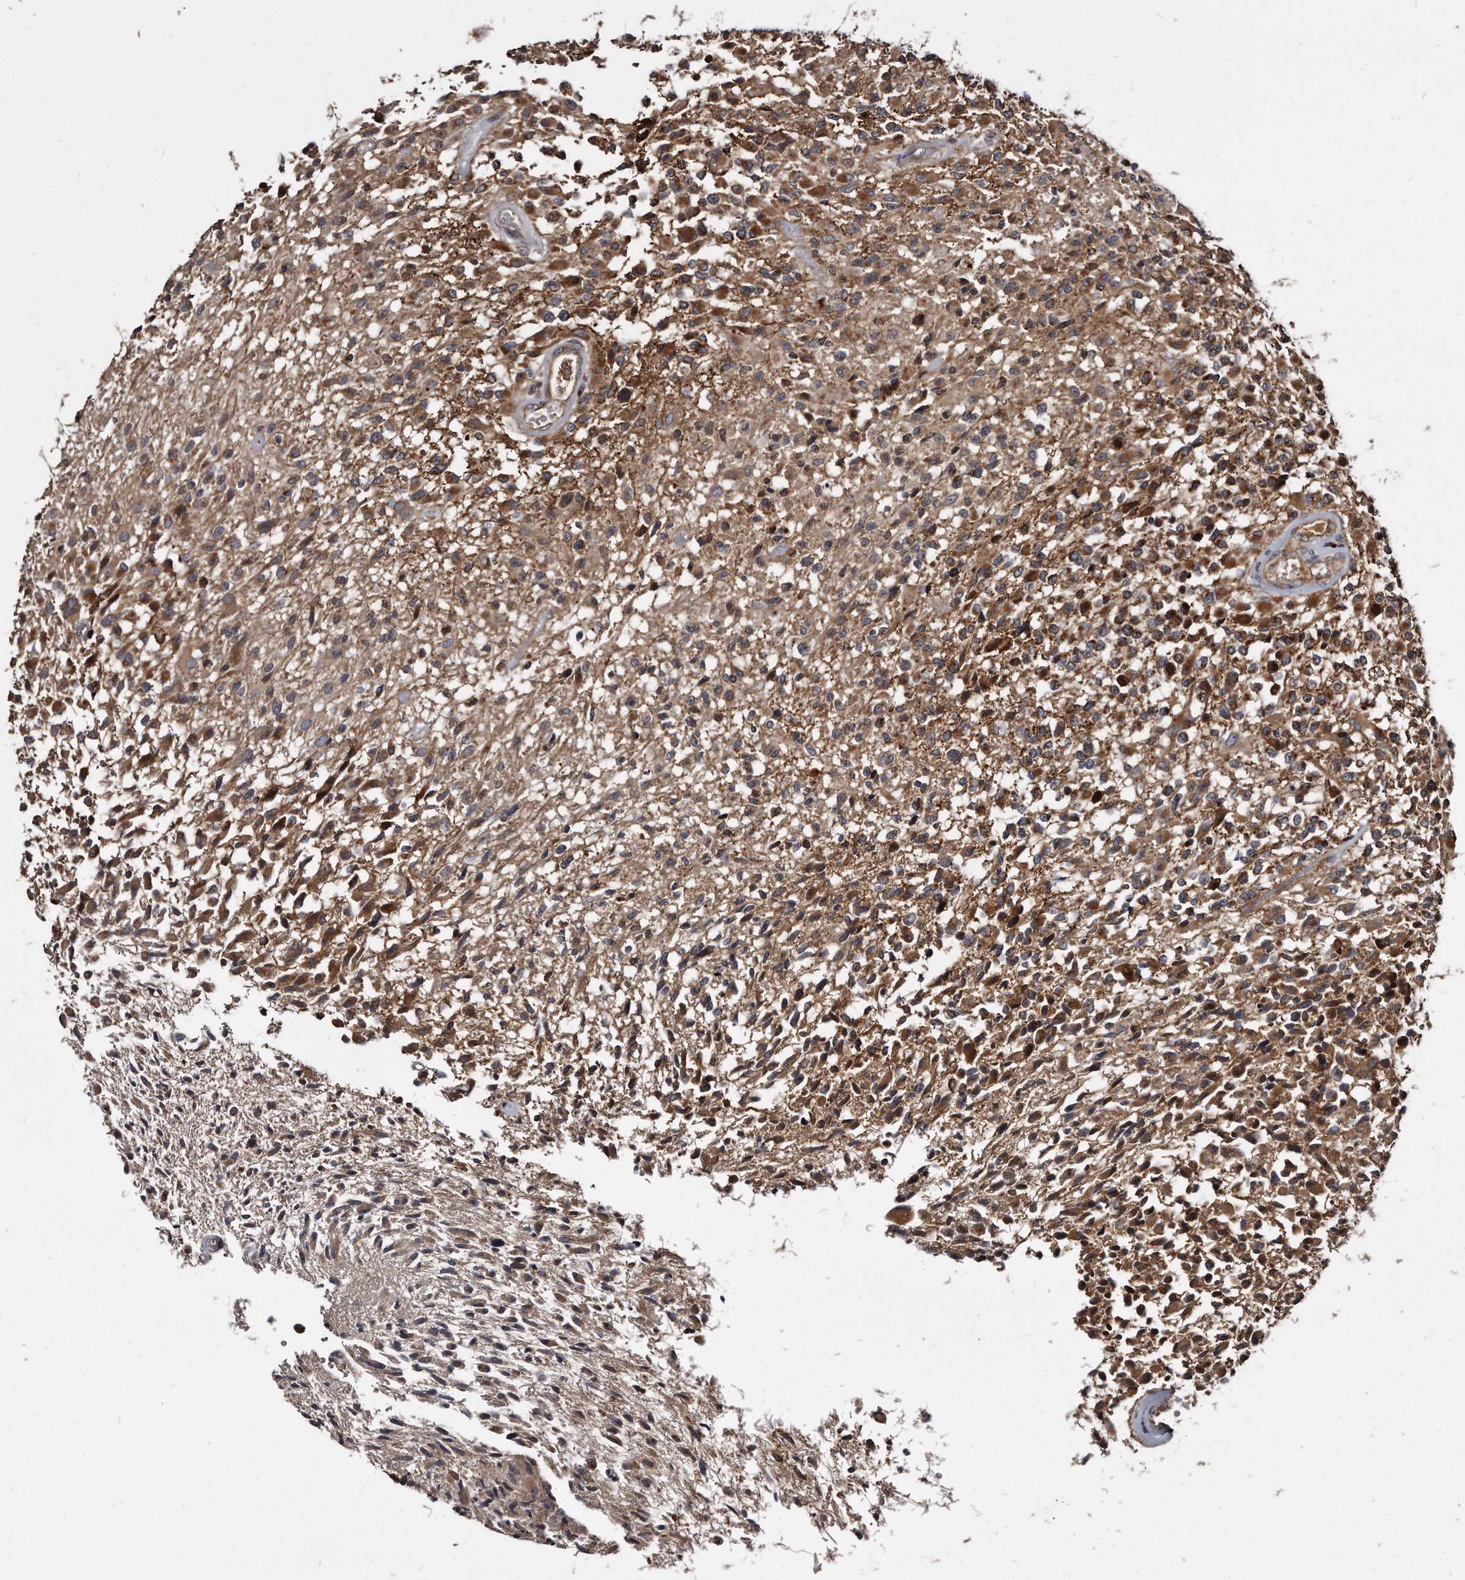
{"staining": {"intensity": "moderate", "quantity": ">75%", "location": "cytoplasmic/membranous"}, "tissue": "glioma", "cell_type": "Tumor cells", "image_type": "cancer", "snomed": [{"axis": "morphology", "description": "Glioma, malignant, High grade"}, {"axis": "morphology", "description": "Glioblastoma, NOS"}, {"axis": "topography", "description": "Brain"}], "caption": "A photomicrograph of high-grade glioma (malignant) stained for a protein shows moderate cytoplasmic/membranous brown staining in tumor cells. Nuclei are stained in blue.", "gene": "FAM136A", "patient": {"sex": "male", "age": 60}}